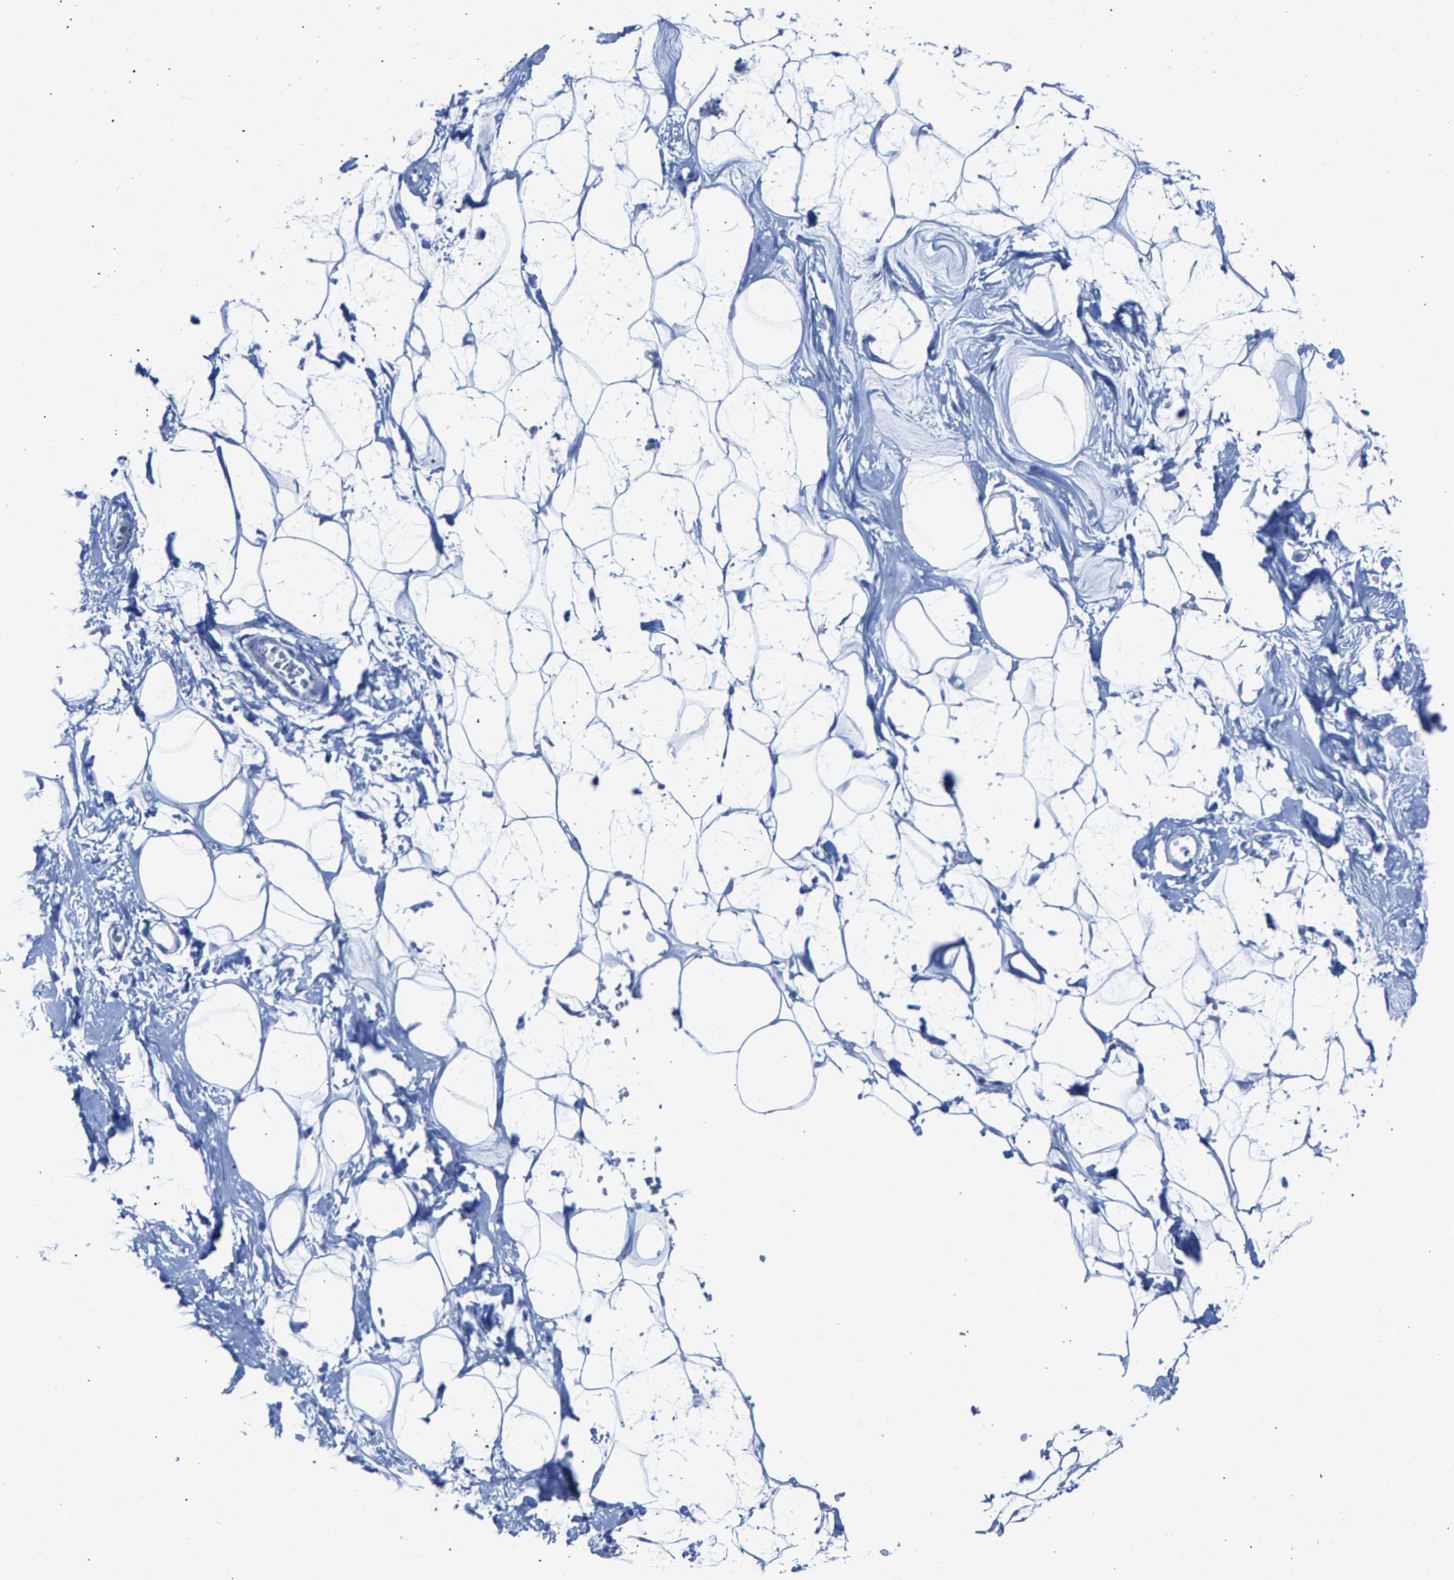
{"staining": {"intensity": "negative", "quantity": "none", "location": "none"}, "tissue": "adipose tissue", "cell_type": "Adipocytes", "image_type": "normal", "snomed": [{"axis": "morphology", "description": "Normal tissue, NOS"}, {"axis": "morphology", "description": "Fibrosis, NOS"}, {"axis": "topography", "description": "Breast"}, {"axis": "topography", "description": "Adipose tissue"}], "caption": "DAB (3,3'-diaminobenzidine) immunohistochemical staining of normal human adipose tissue shows no significant positivity in adipocytes.", "gene": "CPA1", "patient": {"sex": "female", "age": 39}}